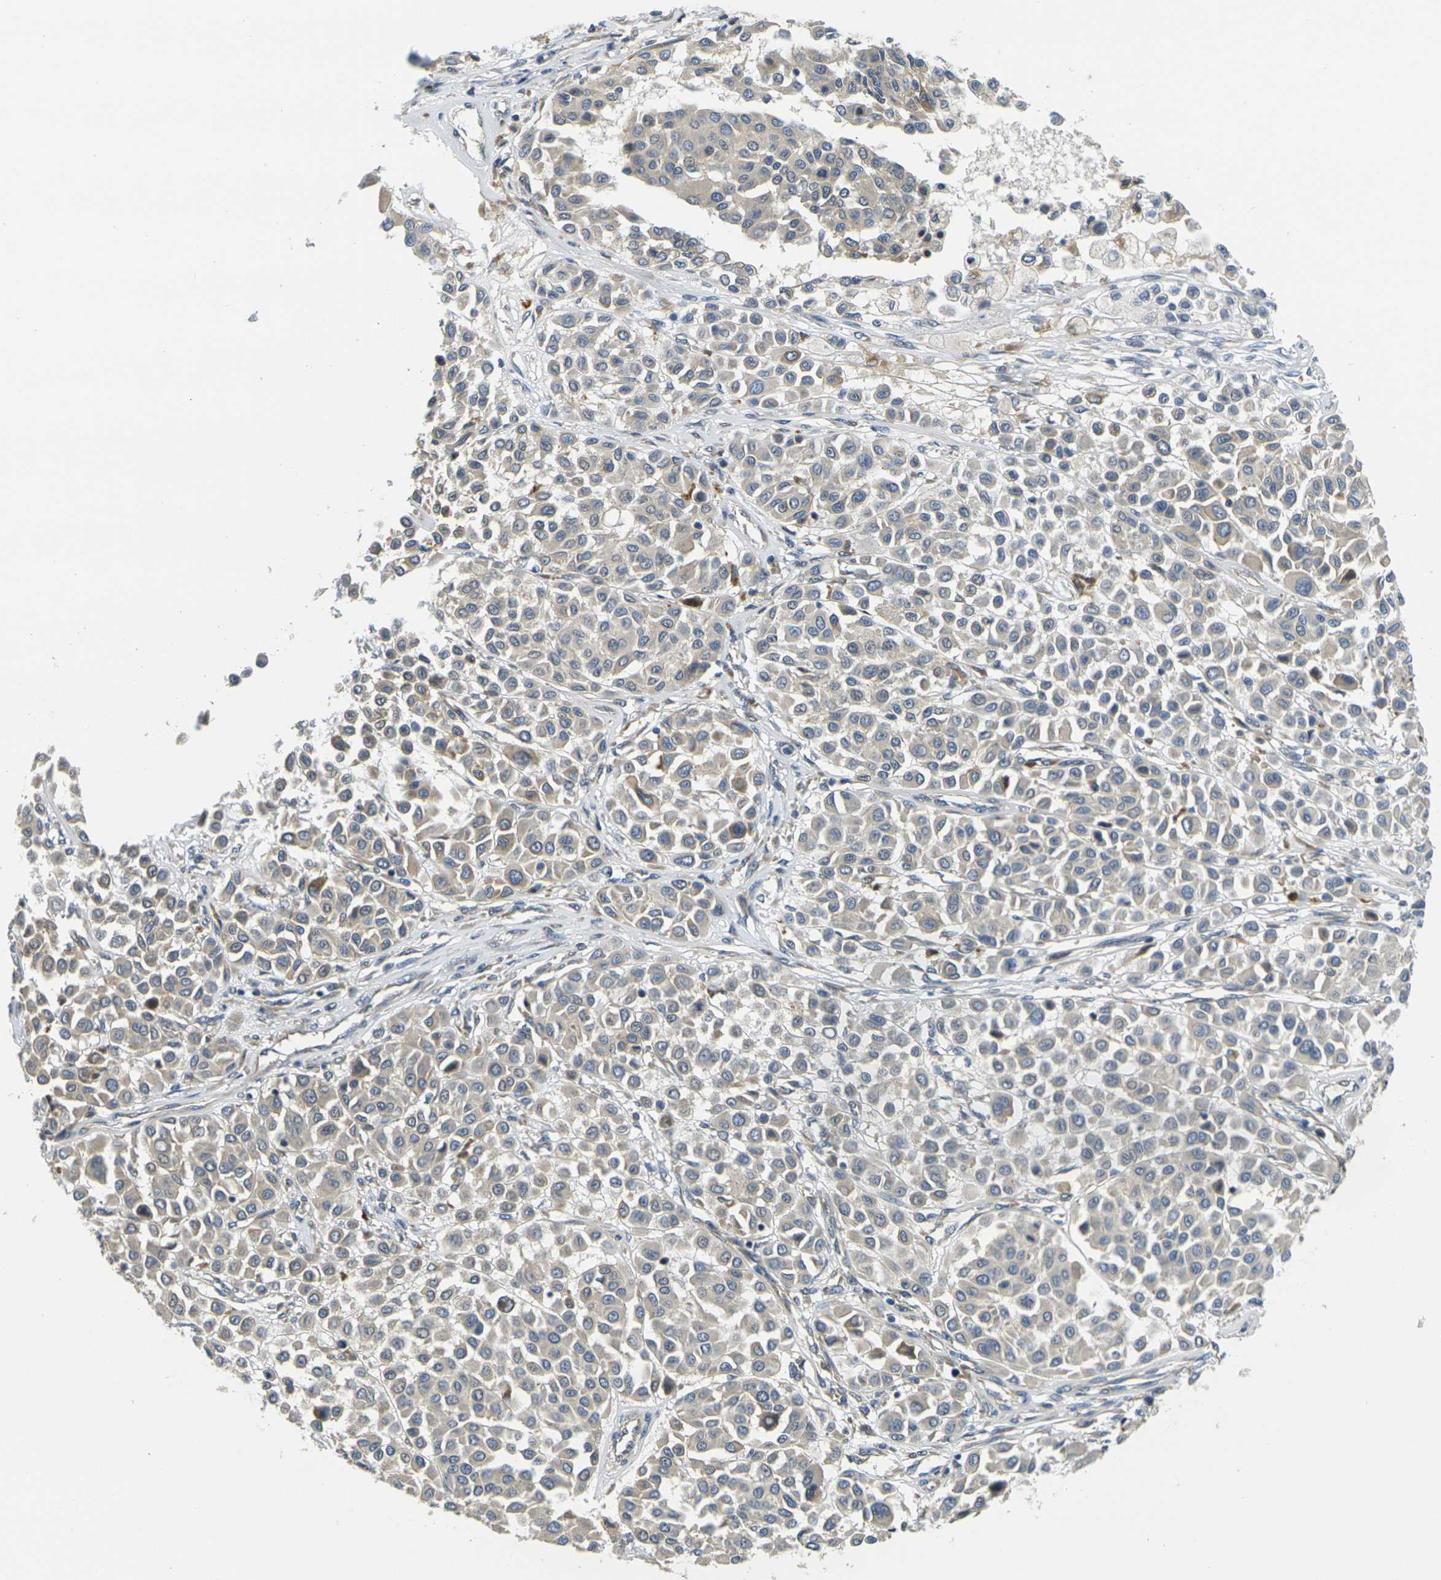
{"staining": {"intensity": "weak", "quantity": "25%-75%", "location": "cytoplasmic/membranous"}, "tissue": "melanoma", "cell_type": "Tumor cells", "image_type": "cancer", "snomed": [{"axis": "morphology", "description": "Malignant melanoma, Metastatic site"}, {"axis": "topography", "description": "Soft tissue"}], "caption": "Melanoma stained with immunohistochemistry exhibits weak cytoplasmic/membranous expression in approximately 25%-75% of tumor cells. (DAB (3,3'-diaminobenzidine) = brown stain, brightfield microscopy at high magnification).", "gene": "MINAR2", "patient": {"sex": "male", "age": 41}}